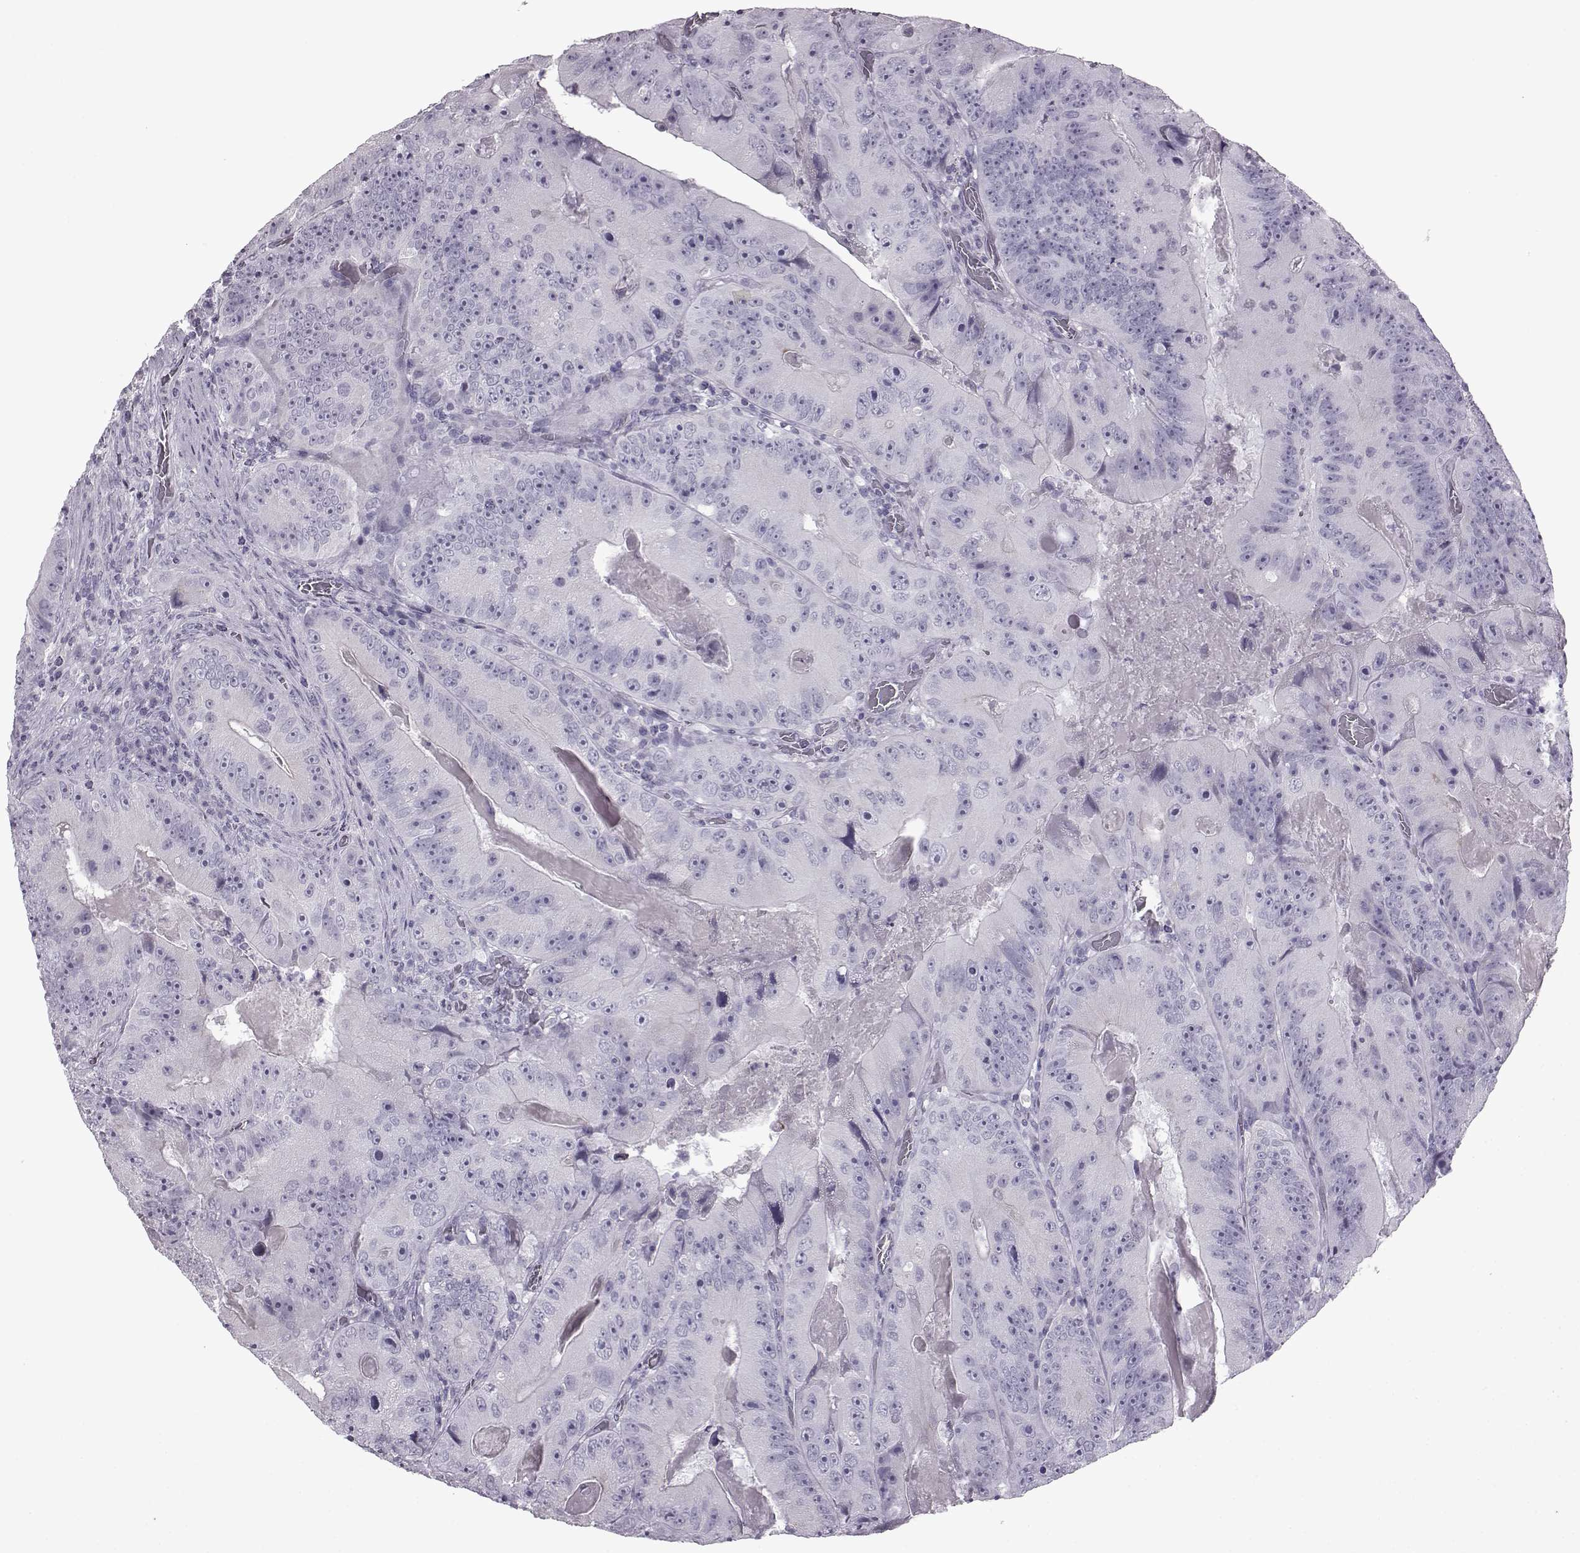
{"staining": {"intensity": "negative", "quantity": "none", "location": "none"}, "tissue": "colorectal cancer", "cell_type": "Tumor cells", "image_type": "cancer", "snomed": [{"axis": "morphology", "description": "Adenocarcinoma, NOS"}, {"axis": "topography", "description": "Colon"}], "caption": "Immunohistochemical staining of colorectal adenocarcinoma reveals no significant expression in tumor cells.", "gene": "SLC28A2", "patient": {"sex": "female", "age": 86}}